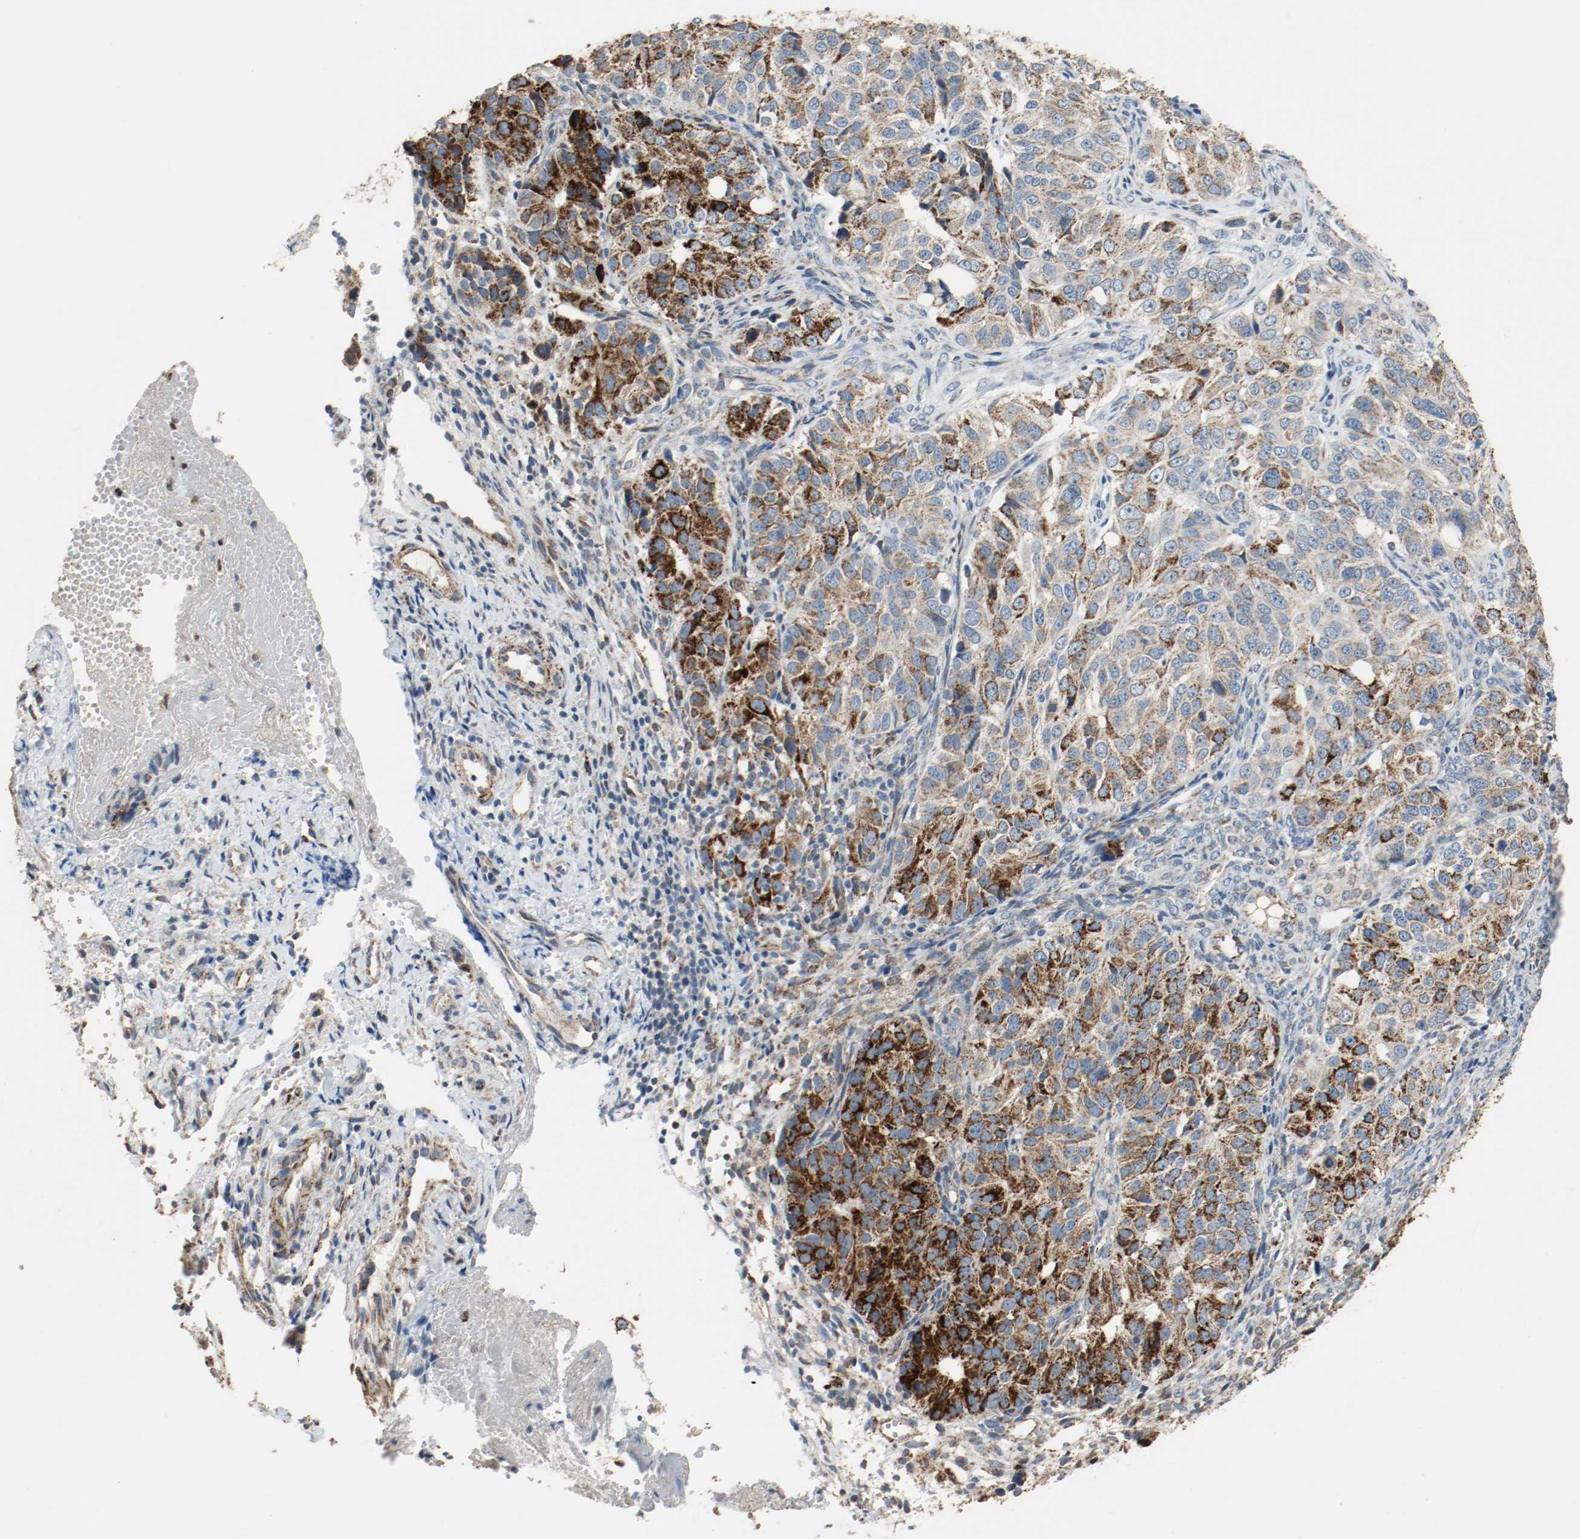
{"staining": {"intensity": "strong", "quantity": ">75%", "location": "cytoplasmic/membranous"}, "tissue": "ovarian cancer", "cell_type": "Tumor cells", "image_type": "cancer", "snomed": [{"axis": "morphology", "description": "Carcinoma, endometroid"}, {"axis": "topography", "description": "Ovary"}], "caption": "The image demonstrates a brown stain indicating the presence of a protein in the cytoplasmic/membranous of tumor cells in ovarian cancer.", "gene": "ALDH4A1", "patient": {"sex": "female", "age": 51}}